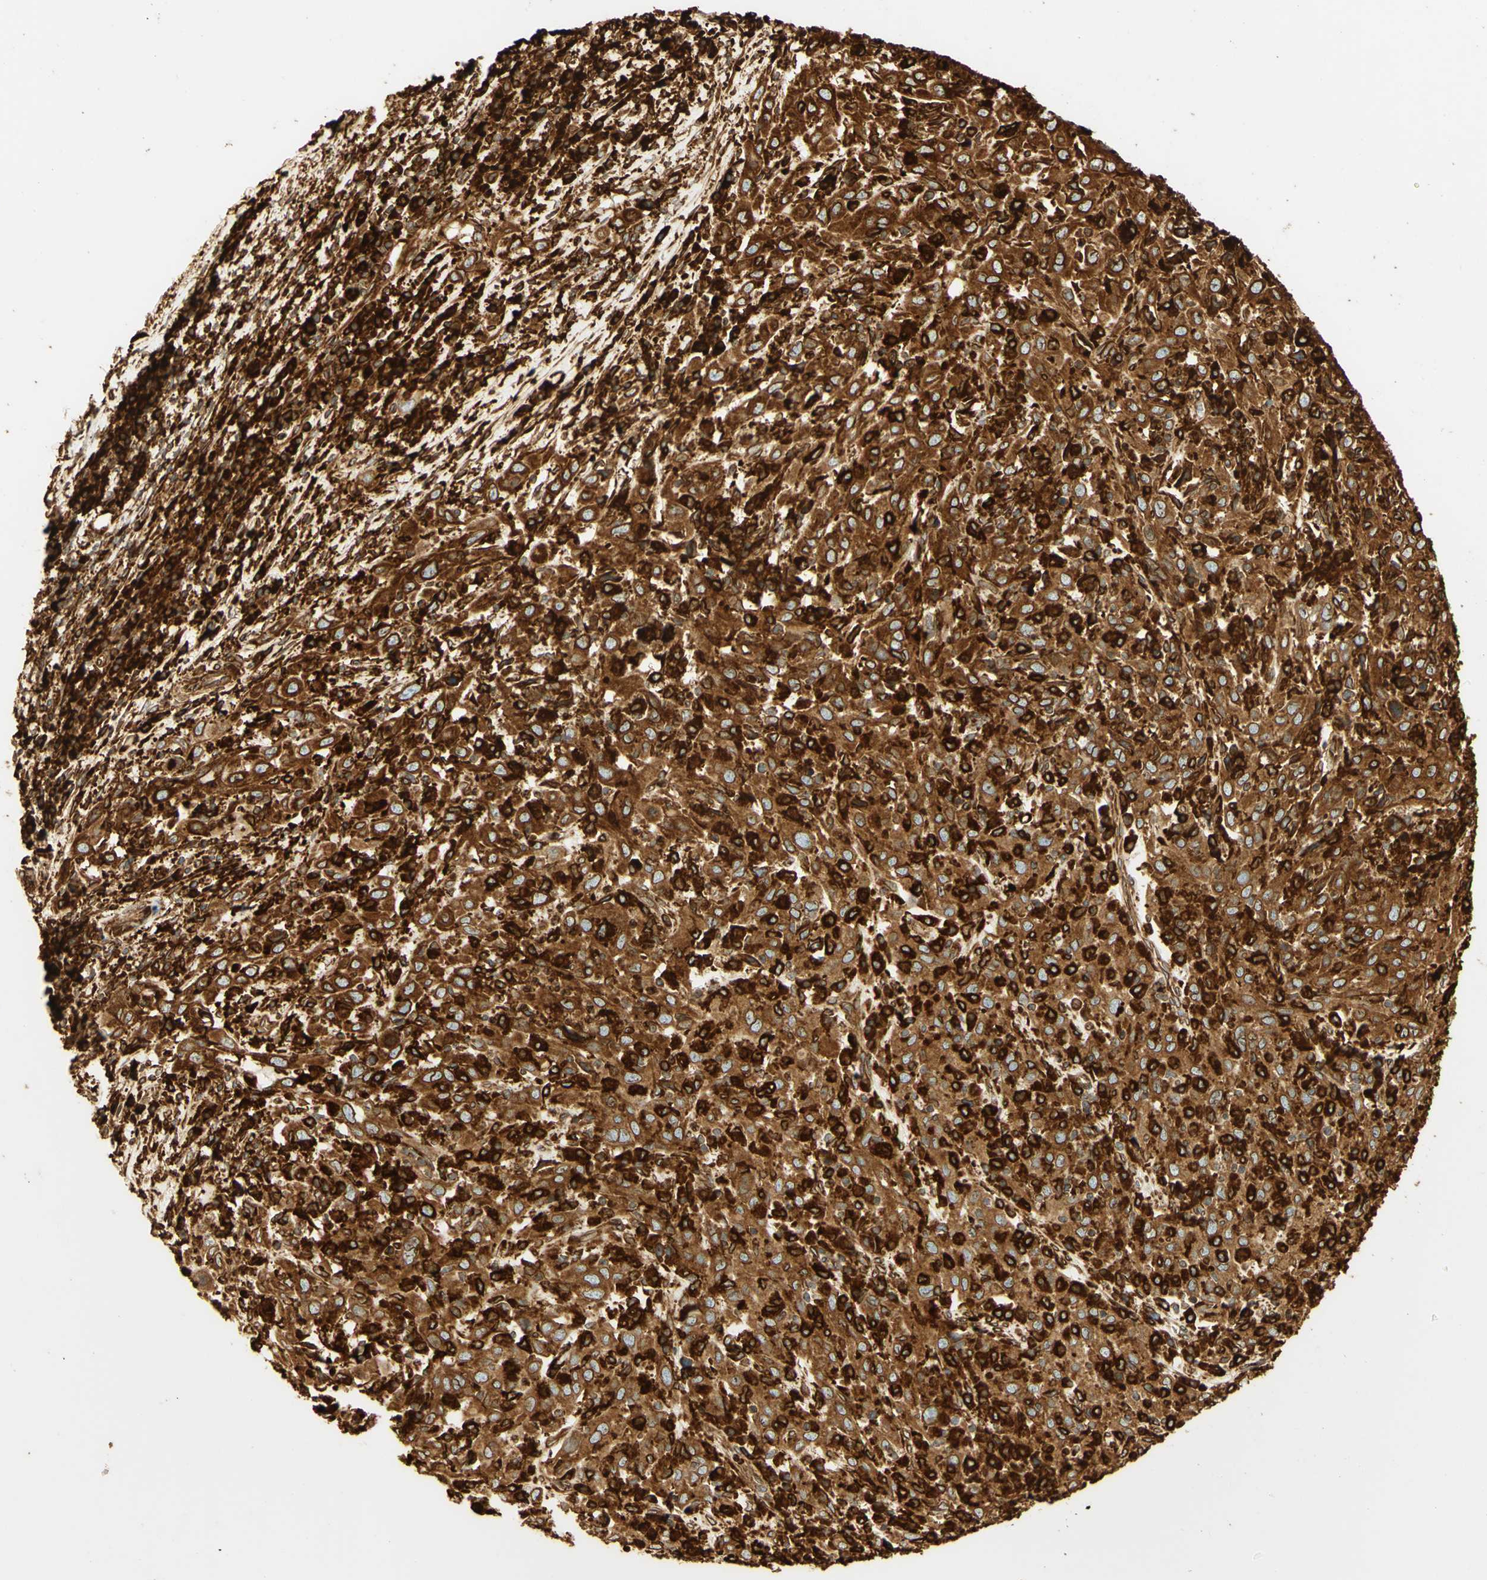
{"staining": {"intensity": "strong", "quantity": ">75%", "location": "cytoplasmic/membranous"}, "tissue": "cervical cancer", "cell_type": "Tumor cells", "image_type": "cancer", "snomed": [{"axis": "morphology", "description": "Squamous cell carcinoma, NOS"}, {"axis": "topography", "description": "Cervix"}], "caption": "Cervical squamous cell carcinoma stained with DAB (3,3'-diaminobenzidine) IHC shows high levels of strong cytoplasmic/membranous positivity in about >75% of tumor cells.", "gene": "CANX", "patient": {"sex": "female", "age": 46}}